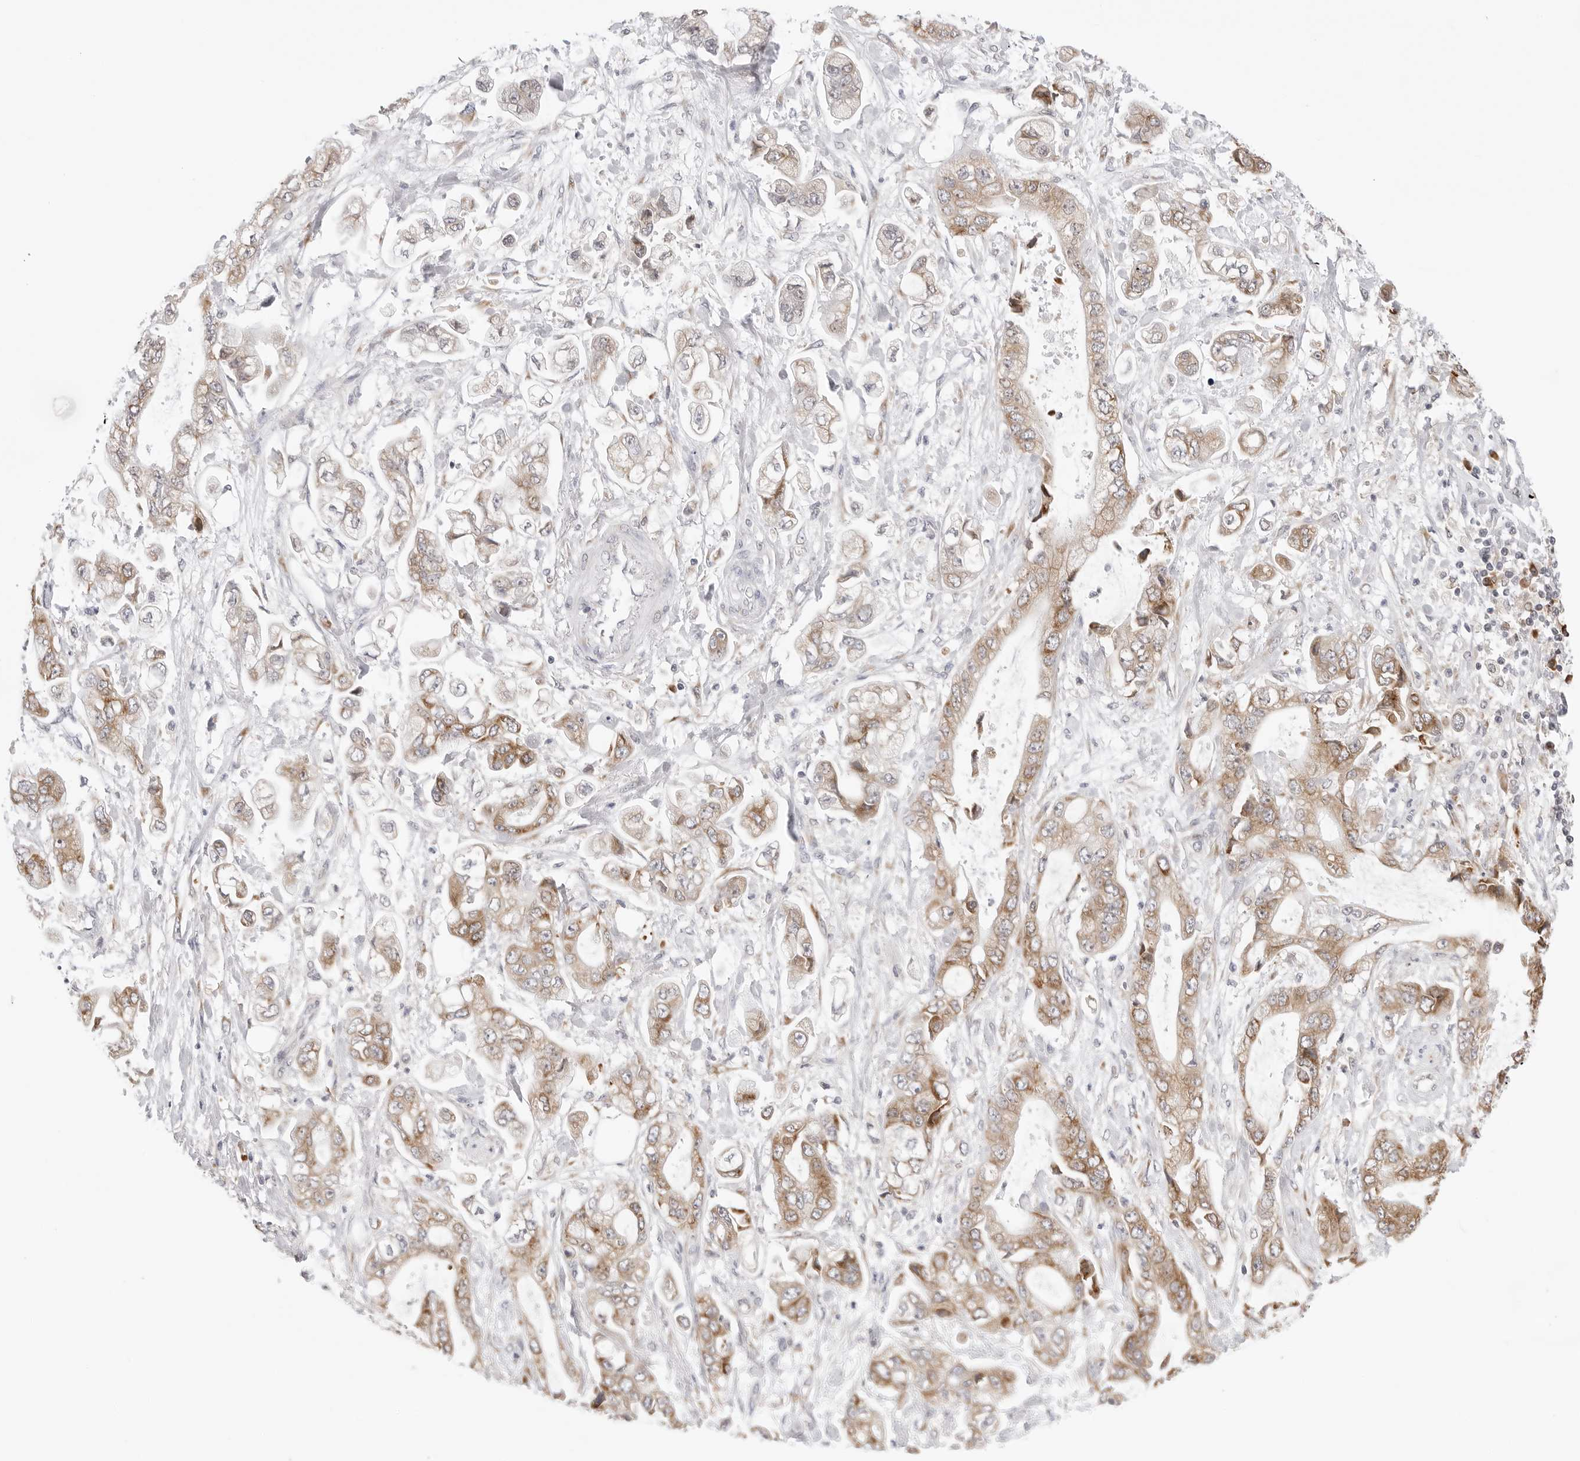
{"staining": {"intensity": "moderate", "quantity": ">75%", "location": "cytoplasmic/membranous"}, "tissue": "stomach cancer", "cell_type": "Tumor cells", "image_type": "cancer", "snomed": [{"axis": "morphology", "description": "Normal tissue, NOS"}, {"axis": "morphology", "description": "Adenocarcinoma, NOS"}, {"axis": "topography", "description": "Stomach"}], "caption": "Immunohistochemical staining of human adenocarcinoma (stomach) exhibits medium levels of moderate cytoplasmic/membranous protein expression in approximately >75% of tumor cells.", "gene": "RPN1", "patient": {"sex": "male", "age": 62}}